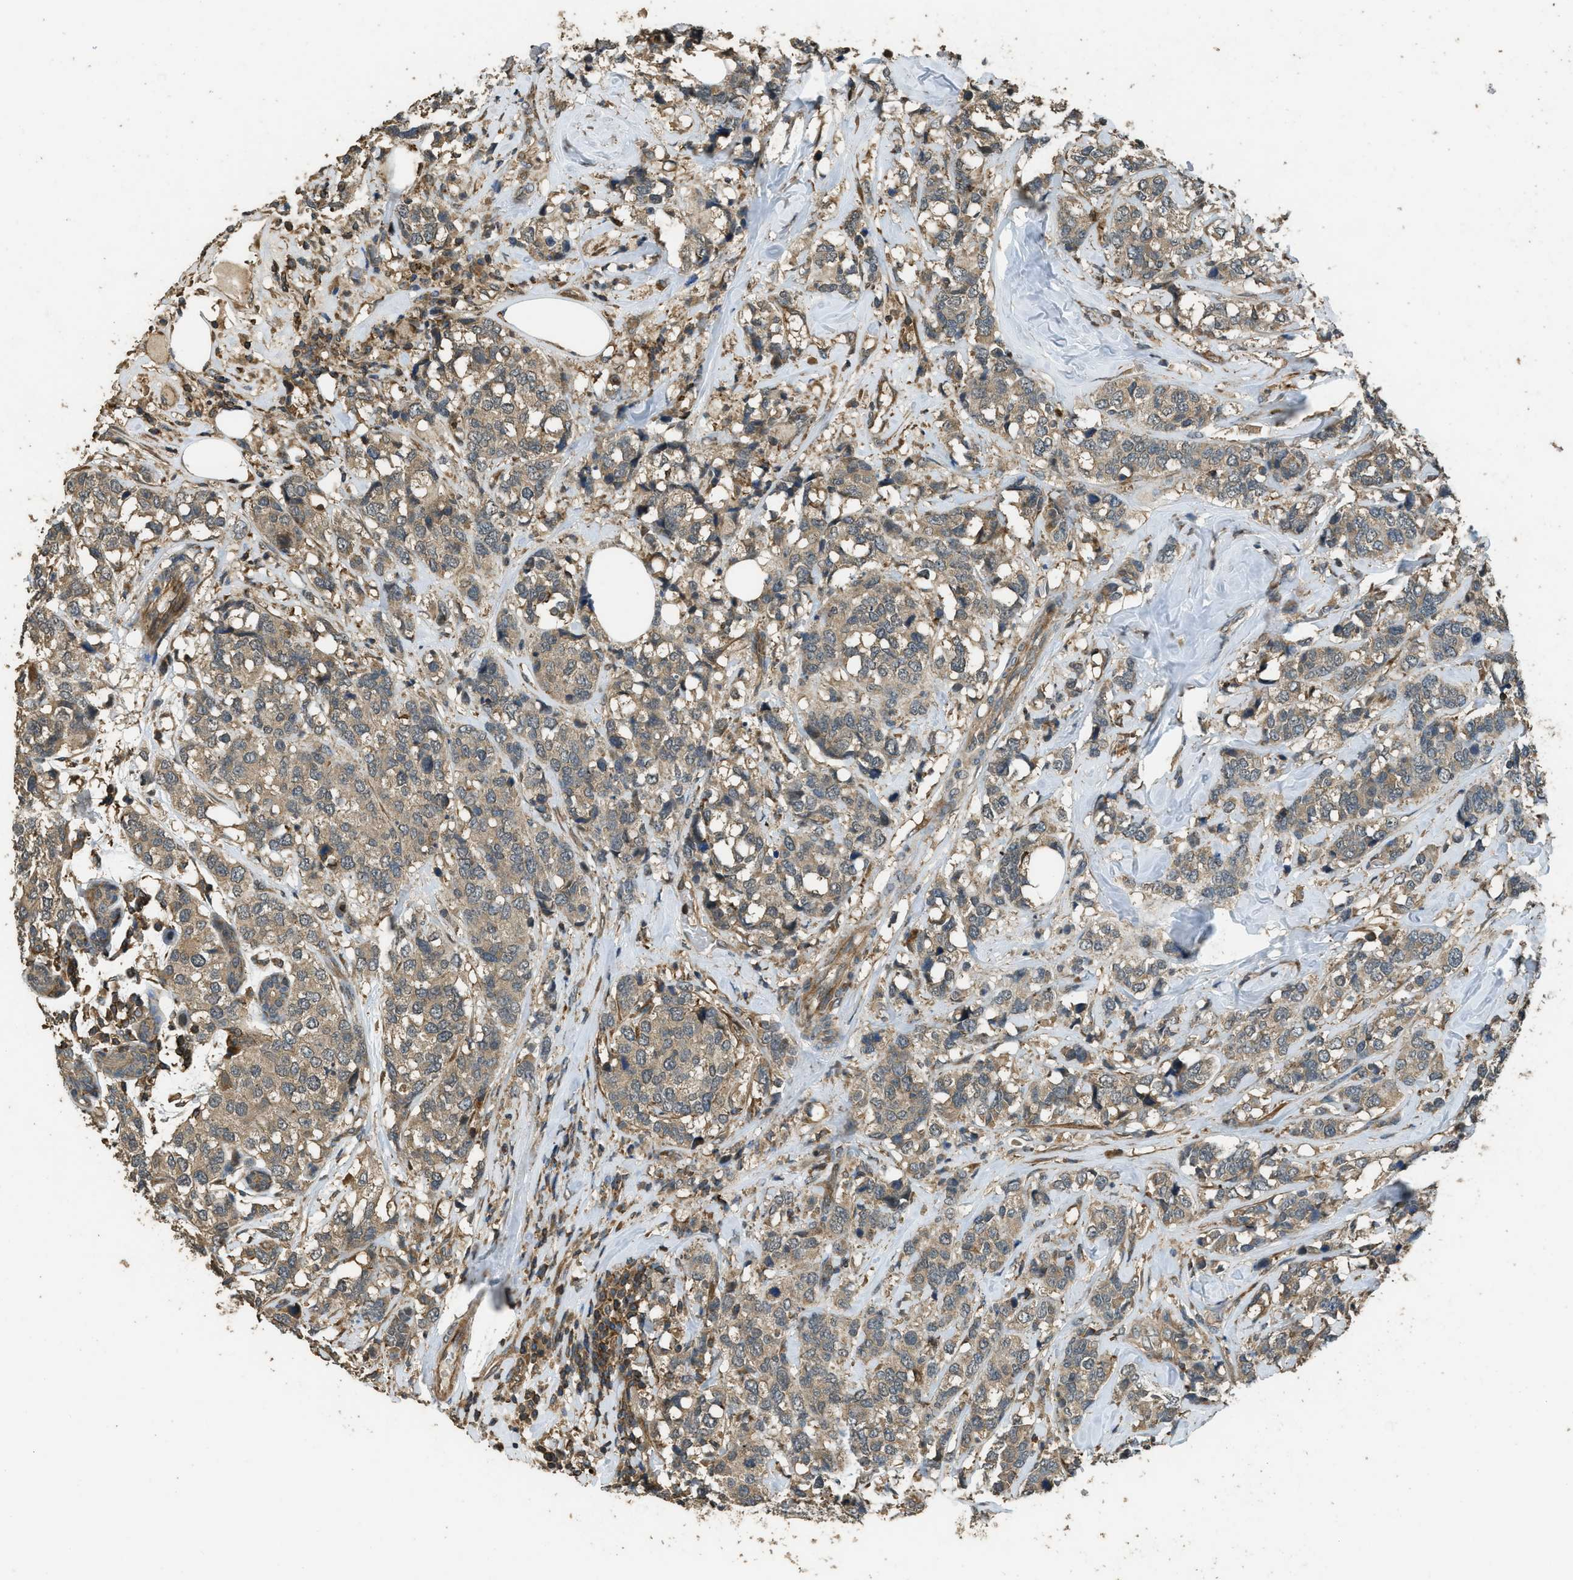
{"staining": {"intensity": "moderate", "quantity": ">75%", "location": "cytoplasmic/membranous"}, "tissue": "breast cancer", "cell_type": "Tumor cells", "image_type": "cancer", "snomed": [{"axis": "morphology", "description": "Lobular carcinoma"}, {"axis": "topography", "description": "Breast"}], "caption": "Breast cancer was stained to show a protein in brown. There is medium levels of moderate cytoplasmic/membranous staining in approximately >75% of tumor cells.", "gene": "PPP6R3", "patient": {"sex": "female", "age": 59}}